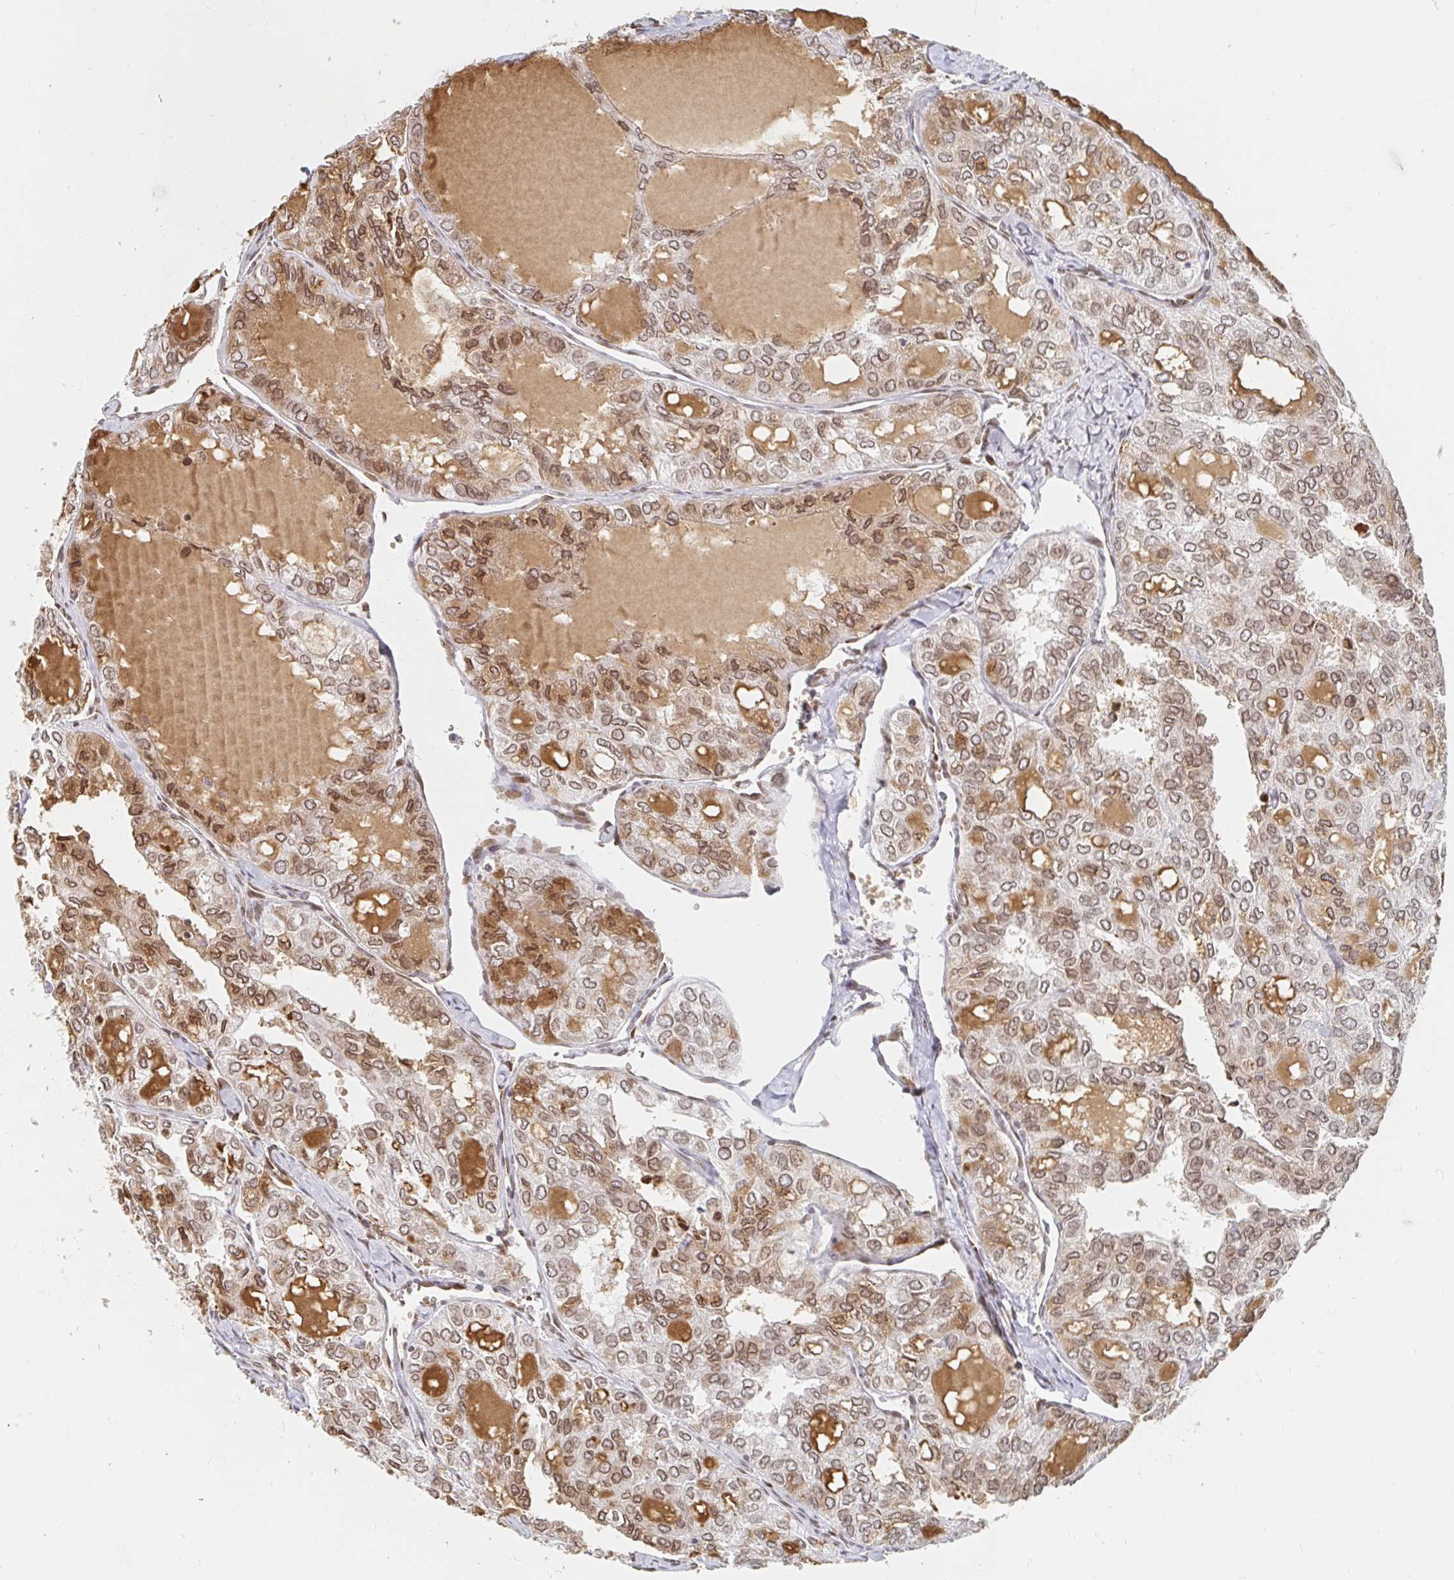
{"staining": {"intensity": "moderate", "quantity": "25%-75%", "location": "cytoplasmic/membranous,nuclear"}, "tissue": "thyroid cancer", "cell_type": "Tumor cells", "image_type": "cancer", "snomed": [{"axis": "morphology", "description": "Follicular adenoma carcinoma, NOS"}, {"axis": "topography", "description": "Thyroid gland"}], "caption": "Follicular adenoma carcinoma (thyroid) tissue demonstrates moderate cytoplasmic/membranous and nuclear positivity in about 25%-75% of tumor cells, visualized by immunohistochemistry.", "gene": "CHD2", "patient": {"sex": "male", "age": 75}}